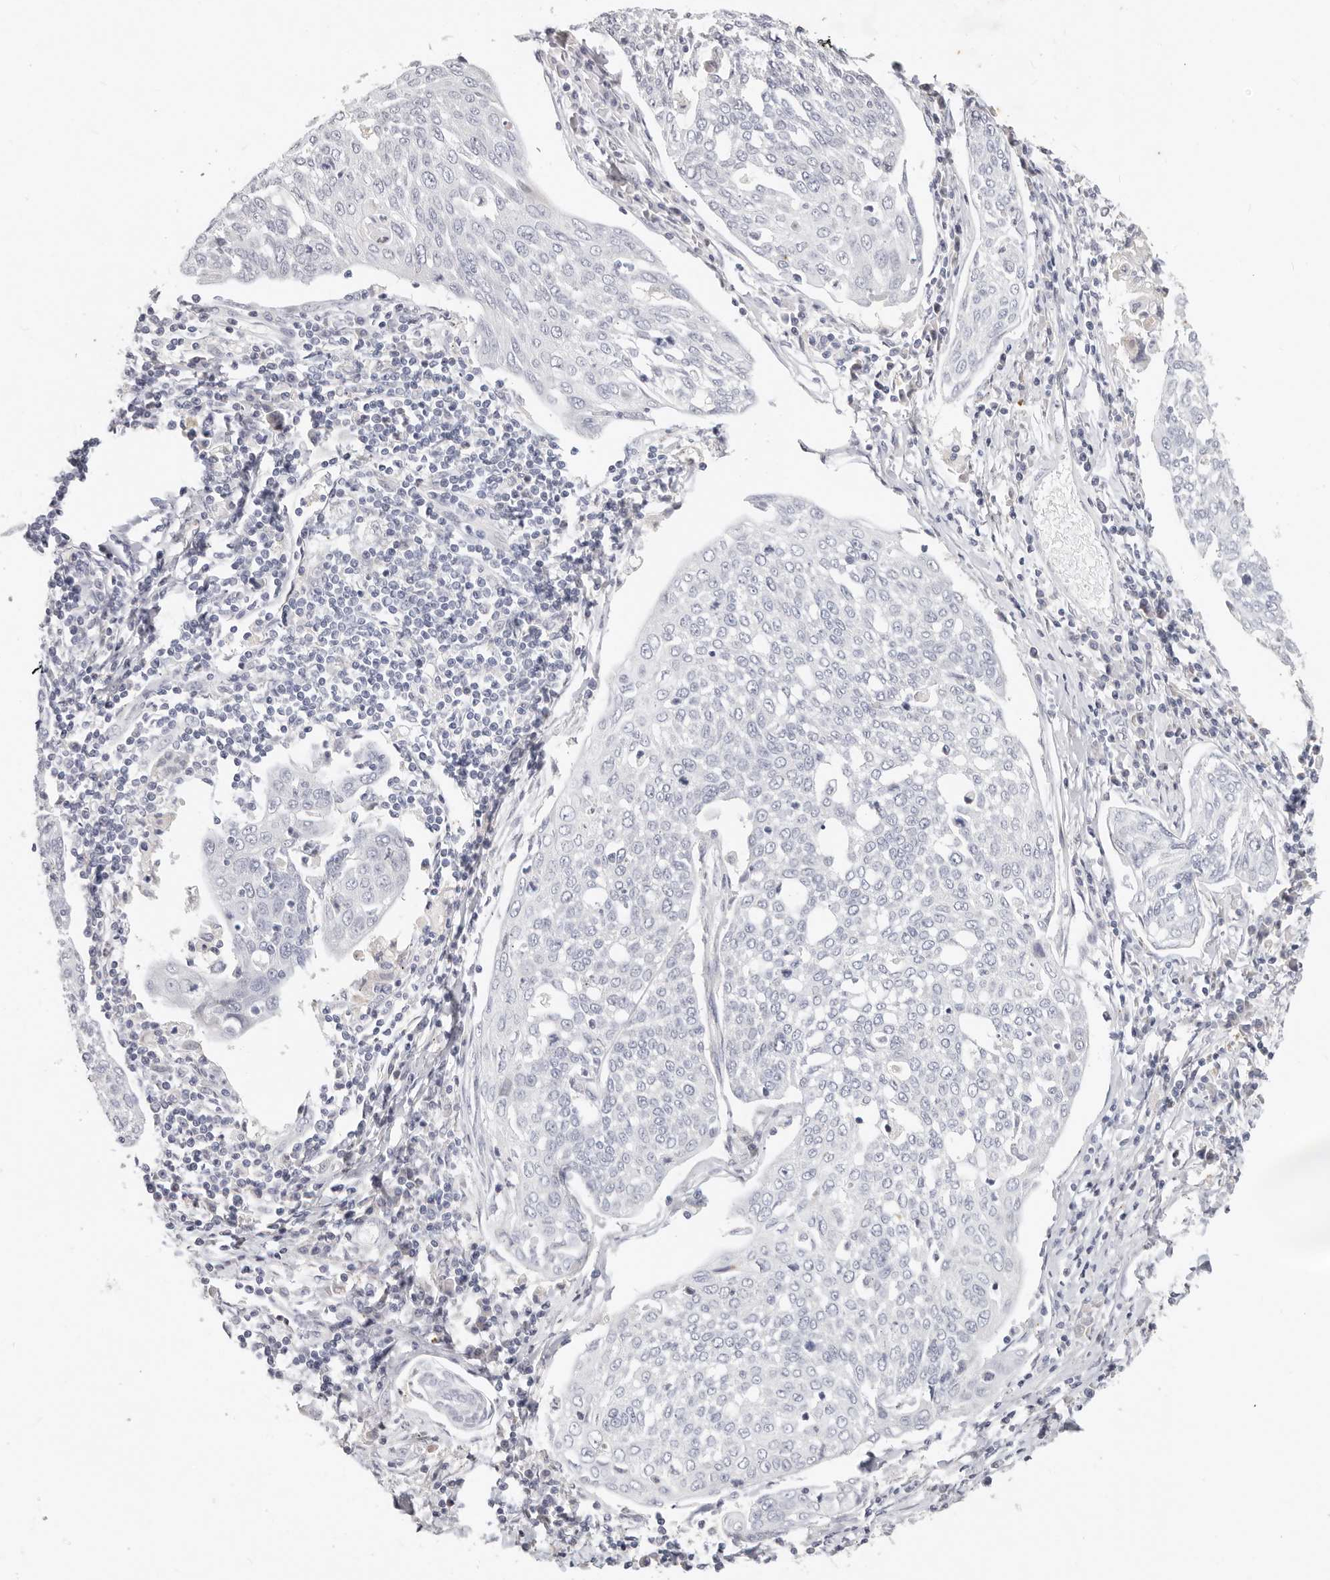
{"staining": {"intensity": "negative", "quantity": "none", "location": "none"}, "tissue": "cervical cancer", "cell_type": "Tumor cells", "image_type": "cancer", "snomed": [{"axis": "morphology", "description": "Squamous cell carcinoma, NOS"}, {"axis": "topography", "description": "Cervix"}], "caption": "Immunohistochemical staining of human cervical cancer demonstrates no significant staining in tumor cells.", "gene": "ZRANB1", "patient": {"sex": "female", "age": 34}}